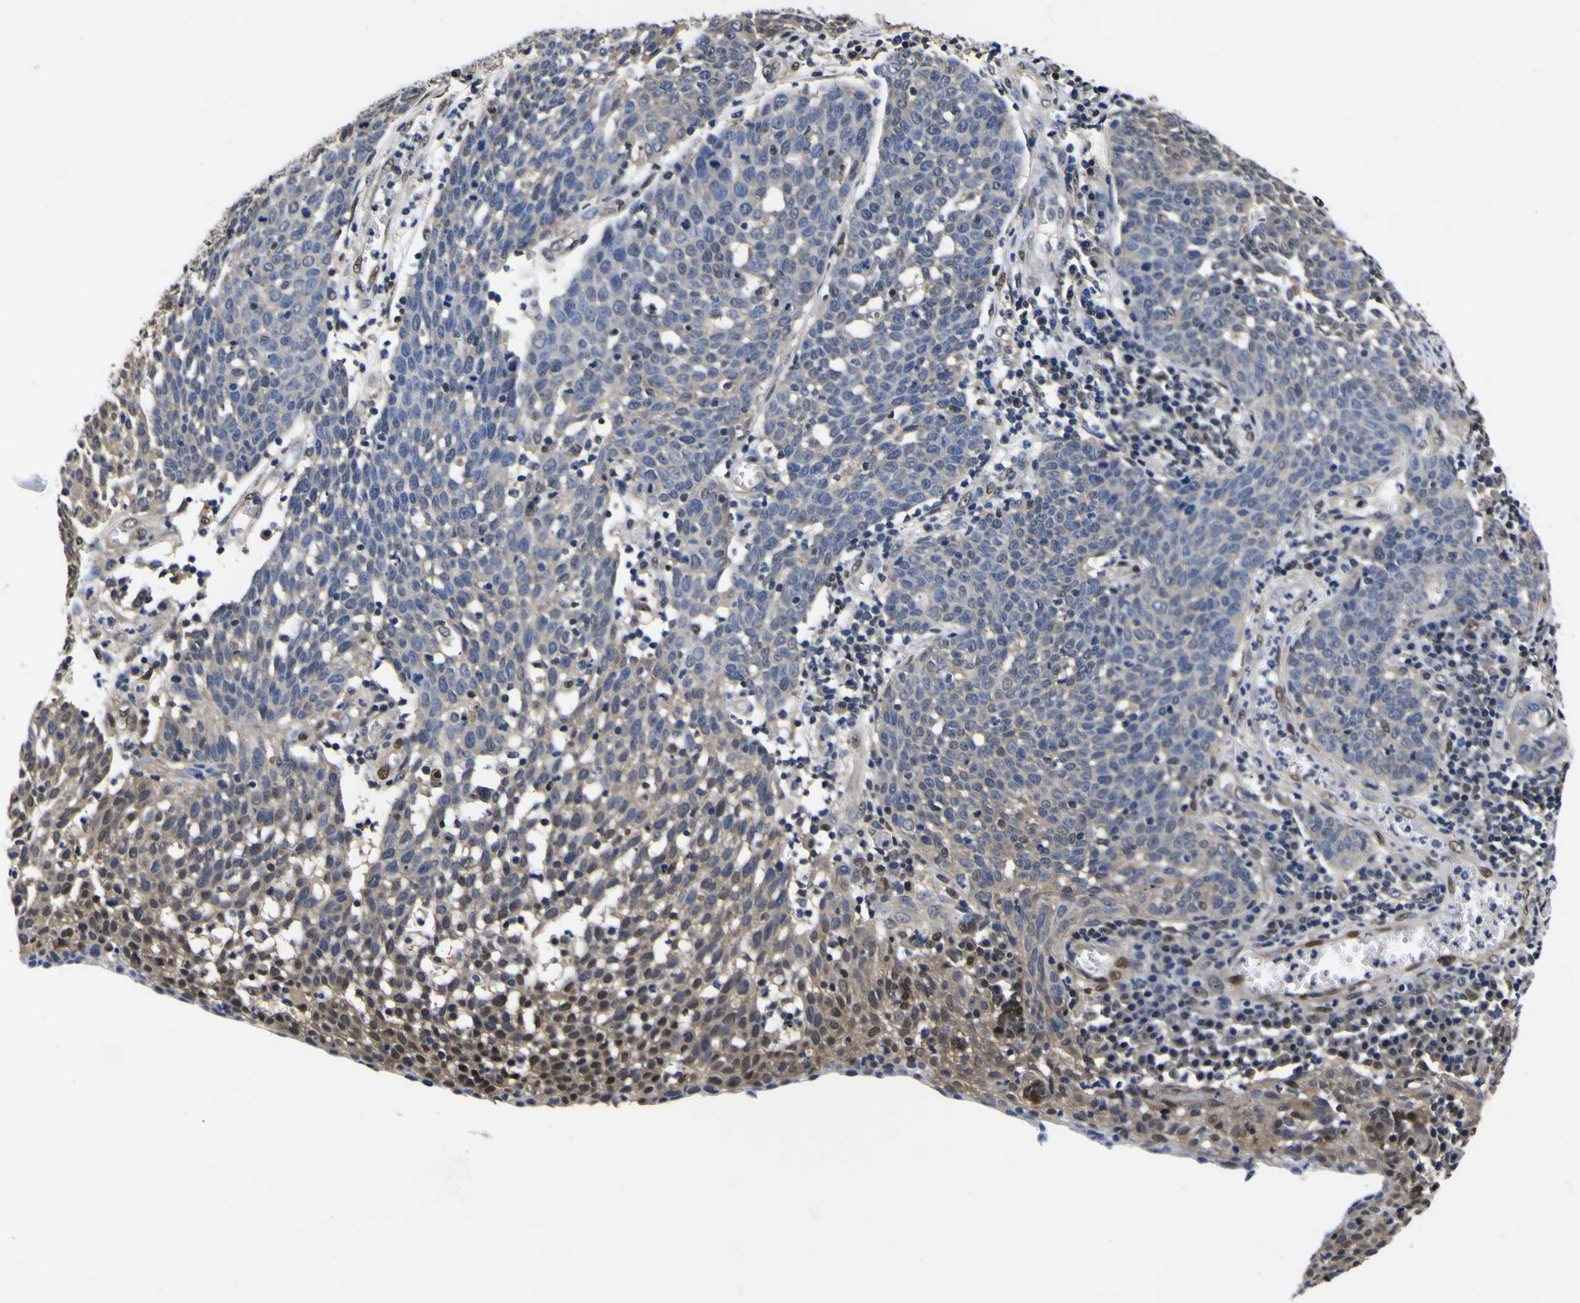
{"staining": {"intensity": "moderate", "quantity": "<25%", "location": "cytoplasmic/membranous,nuclear"}, "tissue": "cervical cancer", "cell_type": "Tumor cells", "image_type": "cancer", "snomed": [{"axis": "morphology", "description": "Squamous cell carcinoma, NOS"}, {"axis": "topography", "description": "Cervix"}], "caption": "A brown stain labels moderate cytoplasmic/membranous and nuclear staining of a protein in human cervical squamous cell carcinoma tumor cells.", "gene": "FAM110B", "patient": {"sex": "female", "age": 34}}